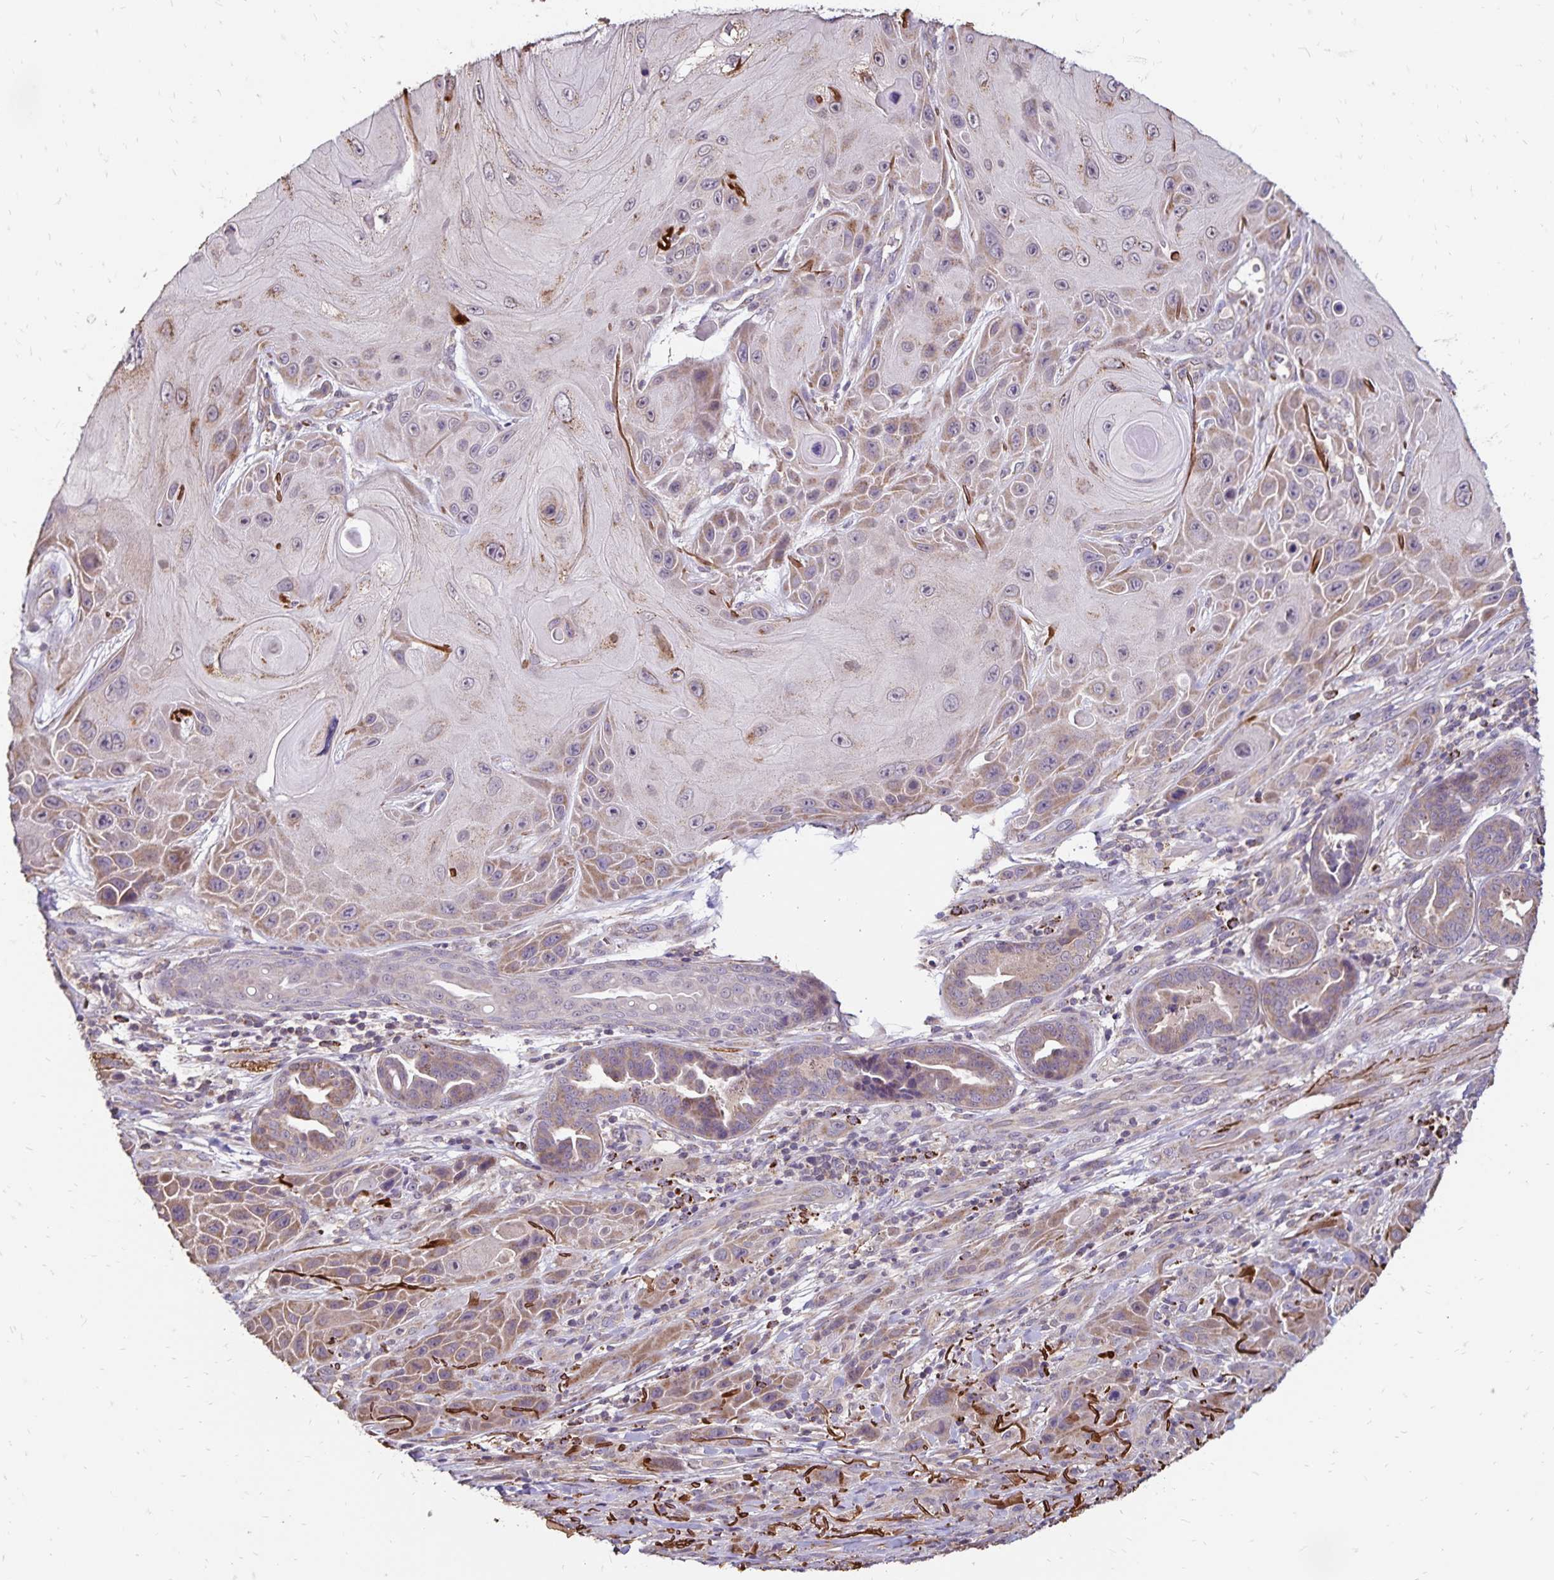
{"staining": {"intensity": "weak", "quantity": "25%-75%", "location": "cytoplasmic/membranous"}, "tissue": "skin cancer", "cell_type": "Tumor cells", "image_type": "cancer", "snomed": [{"axis": "morphology", "description": "Squamous cell carcinoma, NOS"}, {"axis": "topography", "description": "Skin"}], "caption": "About 25%-75% of tumor cells in squamous cell carcinoma (skin) display weak cytoplasmic/membranous protein positivity as visualized by brown immunohistochemical staining.", "gene": "EMC10", "patient": {"sex": "female", "age": 94}}